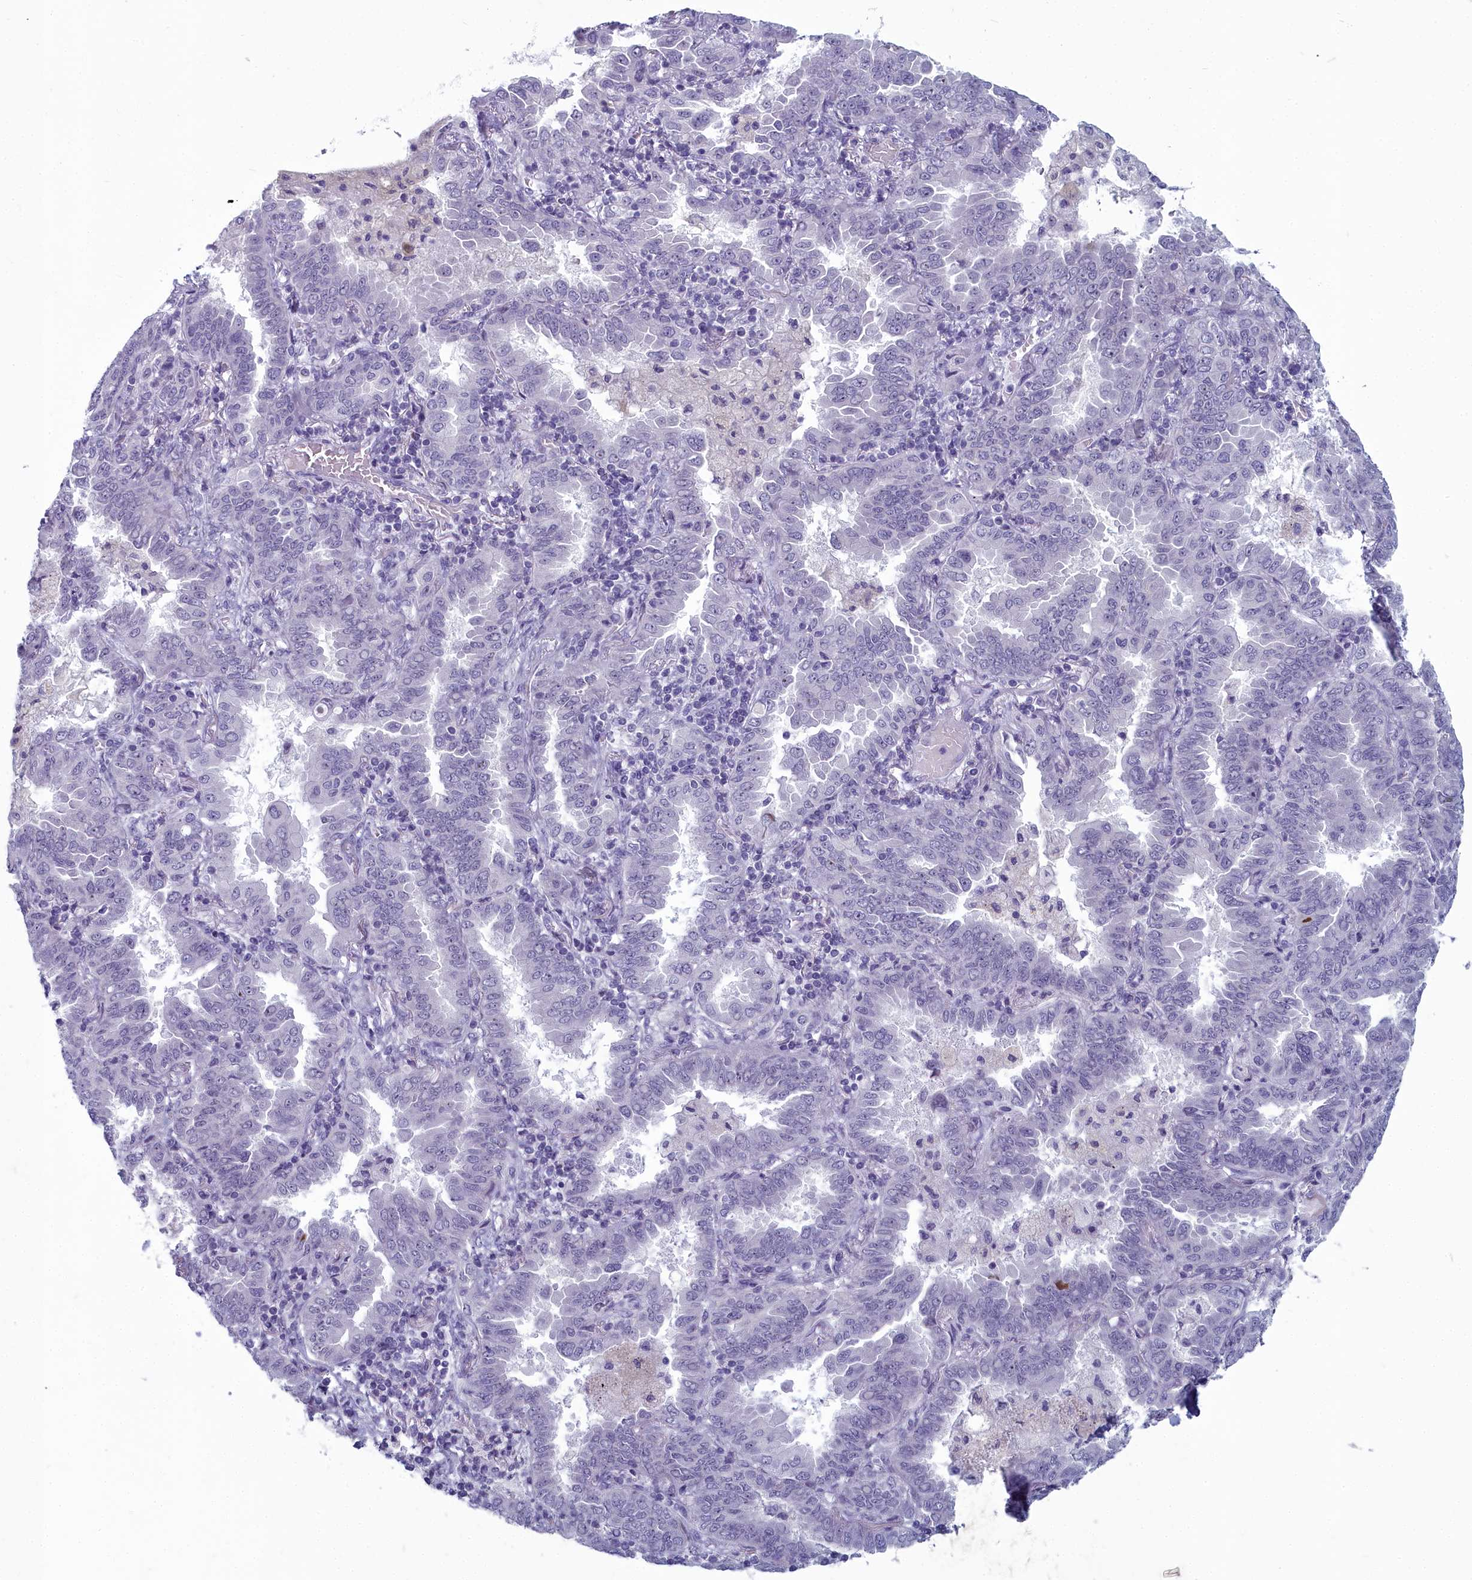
{"staining": {"intensity": "negative", "quantity": "none", "location": "none"}, "tissue": "lung cancer", "cell_type": "Tumor cells", "image_type": "cancer", "snomed": [{"axis": "morphology", "description": "Adenocarcinoma, NOS"}, {"axis": "topography", "description": "Lung"}], "caption": "This is an IHC photomicrograph of lung adenocarcinoma. There is no expression in tumor cells.", "gene": "INSYN2A", "patient": {"sex": "male", "age": 64}}